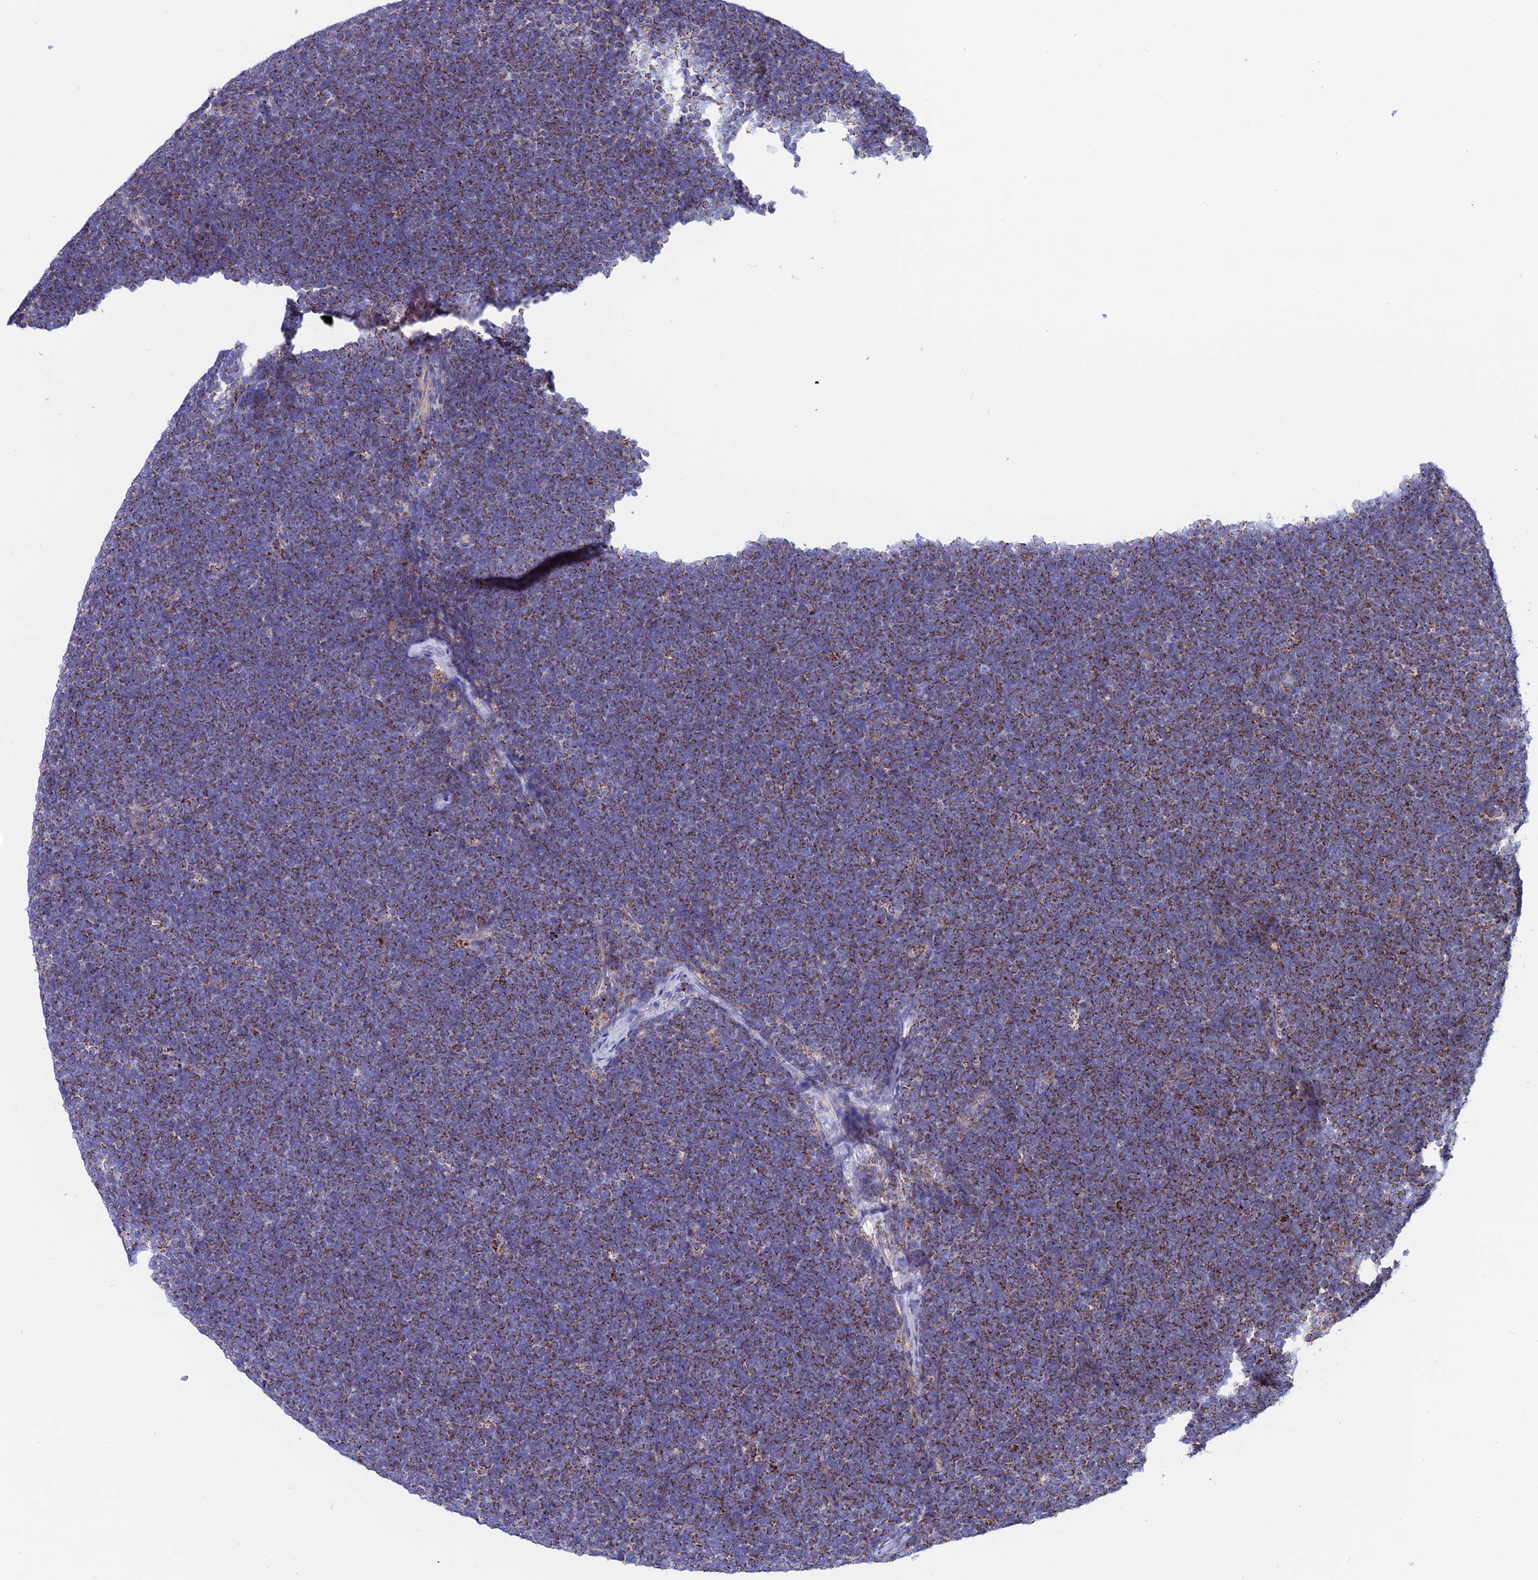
{"staining": {"intensity": "moderate", "quantity": ">75%", "location": "cytoplasmic/membranous"}, "tissue": "lymphoma", "cell_type": "Tumor cells", "image_type": "cancer", "snomed": [{"axis": "morphology", "description": "Malignant lymphoma, non-Hodgkin's type, High grade"}, {"axis": "topography", "description": "Lymph node"}], "caption": "DAB (3,3'-diaminobenzidine) immunohistochemical staining of lymphoma reveals moderate cytoplasmic/membranous protein staining in approximately >75% of tumor cells.", "gene": "GCDH", "patient": {"sex": "male", "age": 13}}